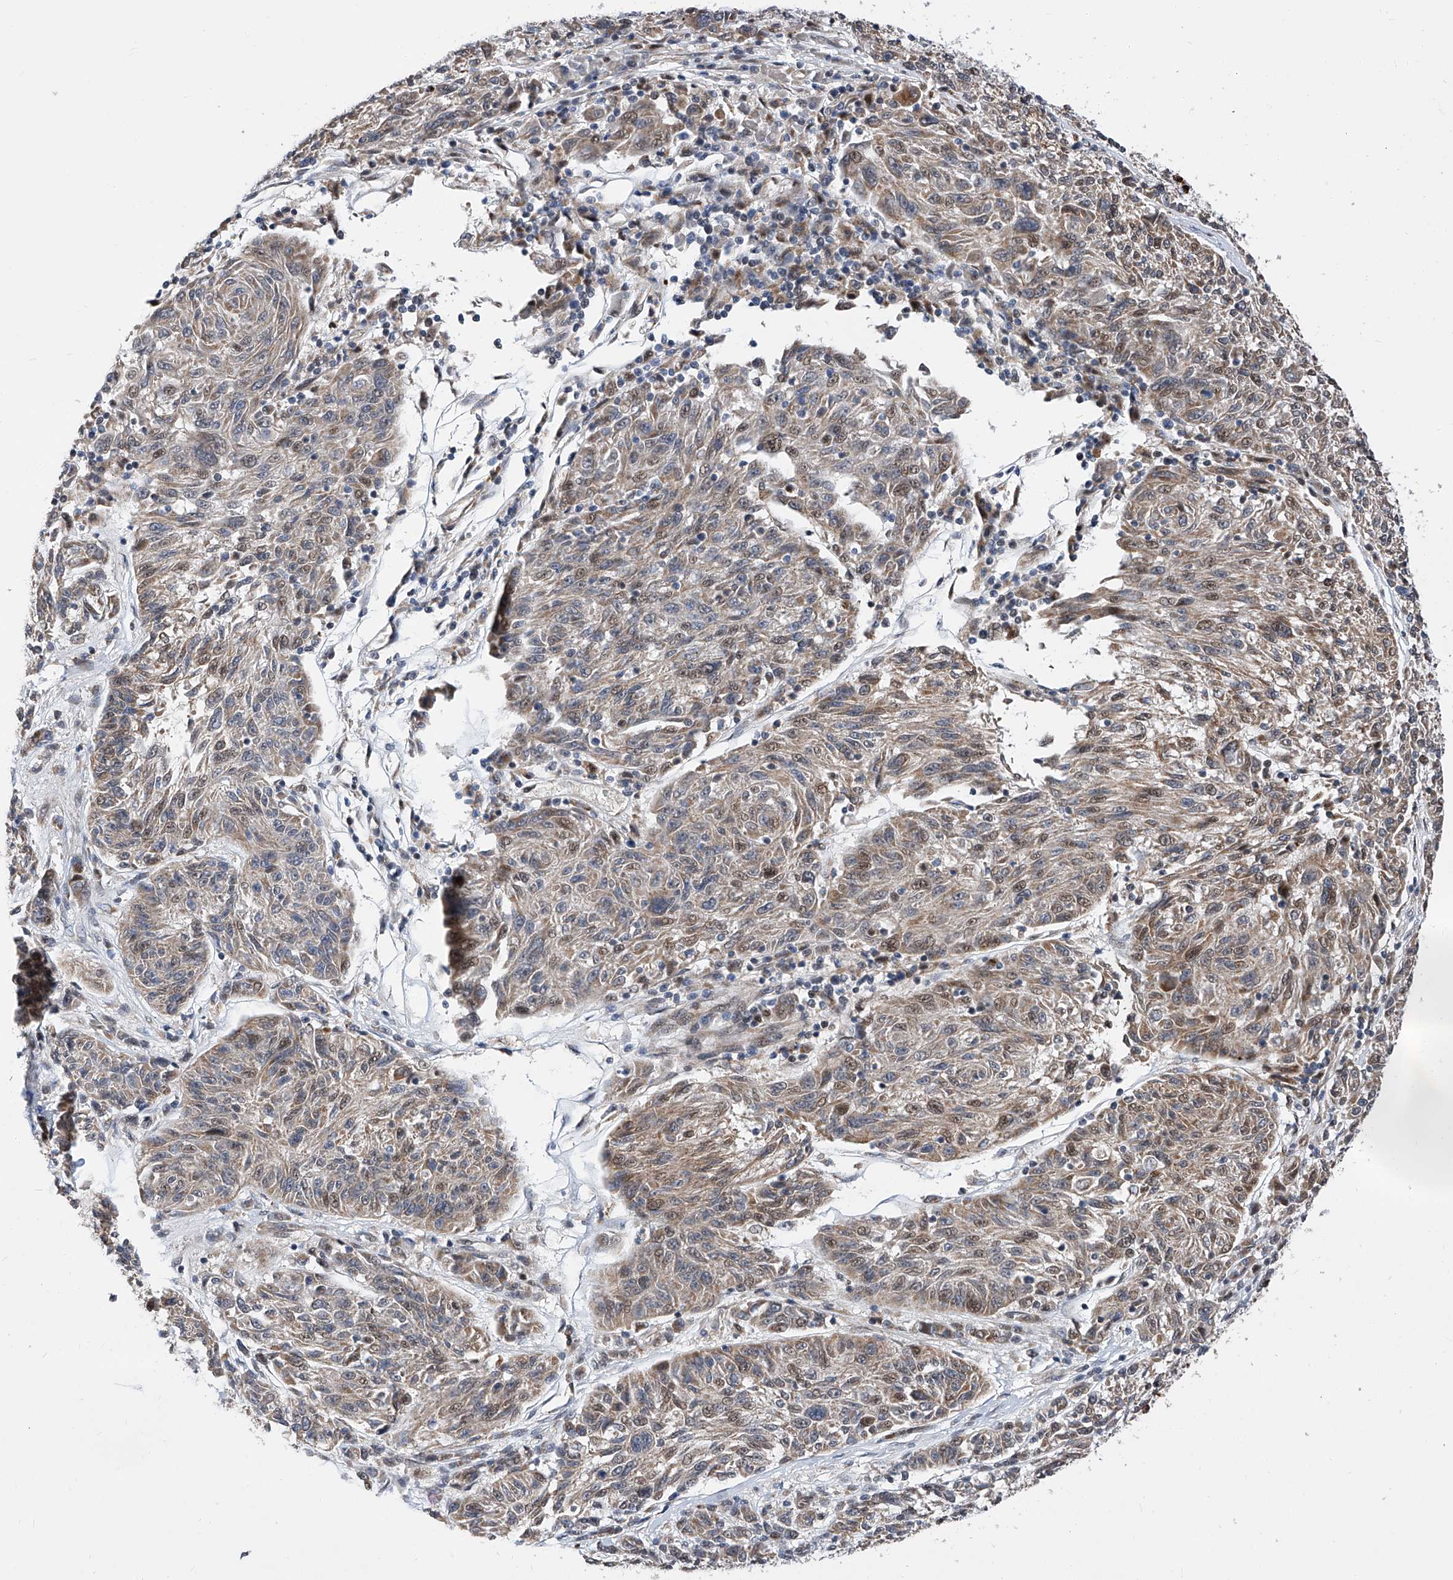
{"staining": {"intensity": "weak", "quantity": "25%-75%", "location": "cytoplasmic/membranous,nuclear"}, "tissue": "melanoma", "cell_type": "Tumor cells", "image_type": "cancer", "snomed": [{"axis": "morphology", "description": "Malignant melanoma, NOS"}, {"axis": "topography", "description": "Skin"}], "caption": "A brown stain highlights weak cytoplasmic/membranous and nuclear expression of a protein in human malignant melanoma tumor cells.", "gene": "FARP2", "patient": {"sex": "male", "age": 53}}